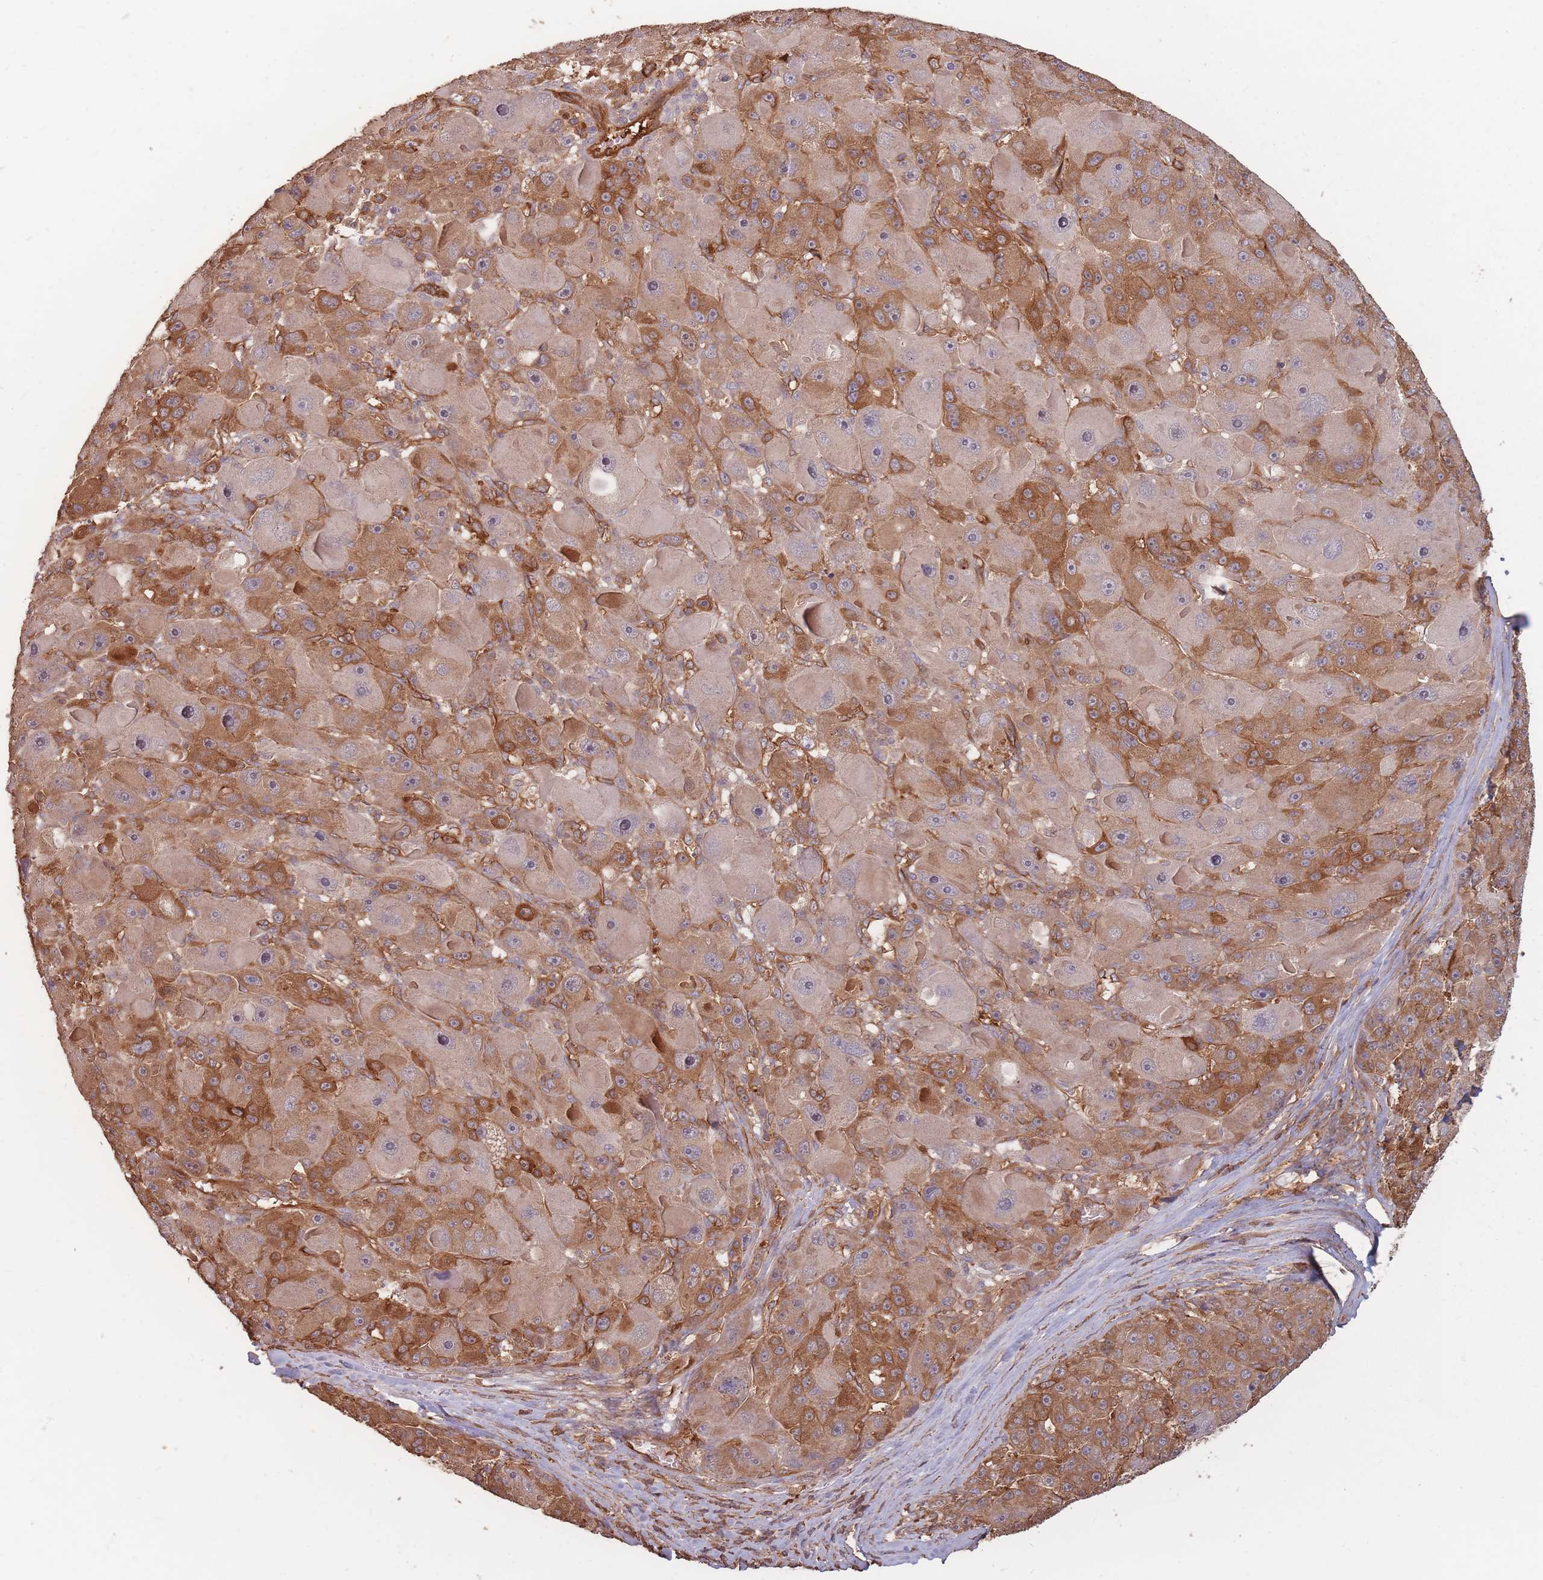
{"staining": {"intensity": "moderate", "quantity": ">75%", "location": "cytoplasmic/membranous"}, "tissue": "liver cancer", "cell_type": "Tumor cells", "image_type": "cancer", "snomed": [{"axis": "morphology", "description": "Carcinoma, Hepatocellular, NOS"}, {"axis": "topography", "description": "Liver"}], "caption": "High-power microscopy captured an IHC histopathology image of hepatocellular carcinoma (liver), revealing moderate cytoplasmic/membranous expression in approximately >75% of tumor cells. The protein is shown in brown color, while the nuclei are stained blue.", "gene": "PLS3", "patient": {"sex": "male", "age": 76}}